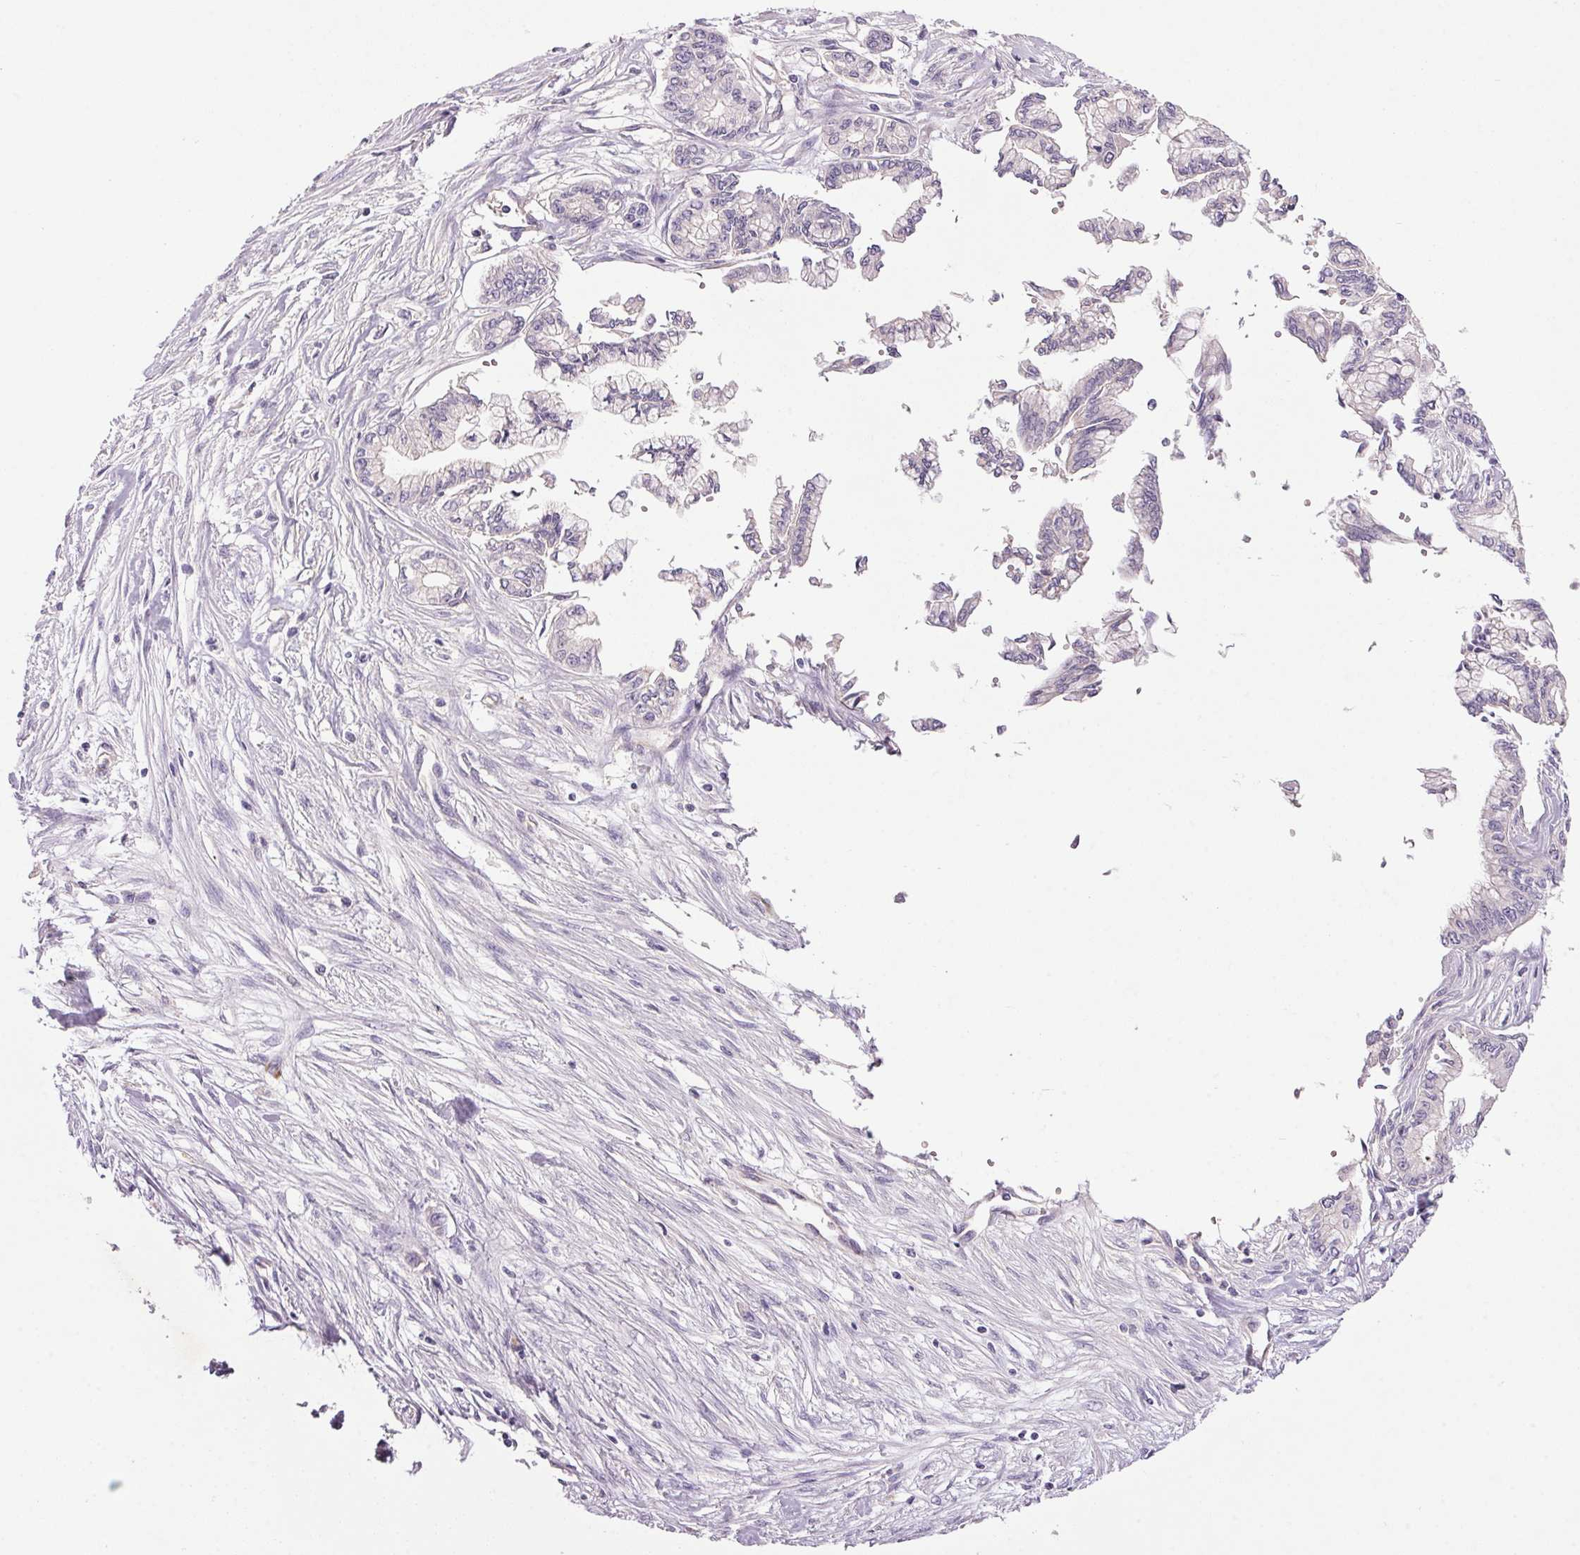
{"staining": {"intensity": "negative", "quantity": "none", "location": "none"}, "tissue": "pancreatic cancer", "cell_type": "Tumor cells", "image_type": "cancer", "snomed": [{"axis": "morphology", "description": "Adenocarcinoma, NOS"}, {"axis": "topography", "description": "Pancreas"}], "caption": "An image of human pancreatic cancer is negative for staining in tumor cells. (DAB (3,3'-diaminobenzidine) immunohistochemistry (IHC), high magnification).", "gene": "APOC4", "patient": {"sex": "female", "age": 68}}